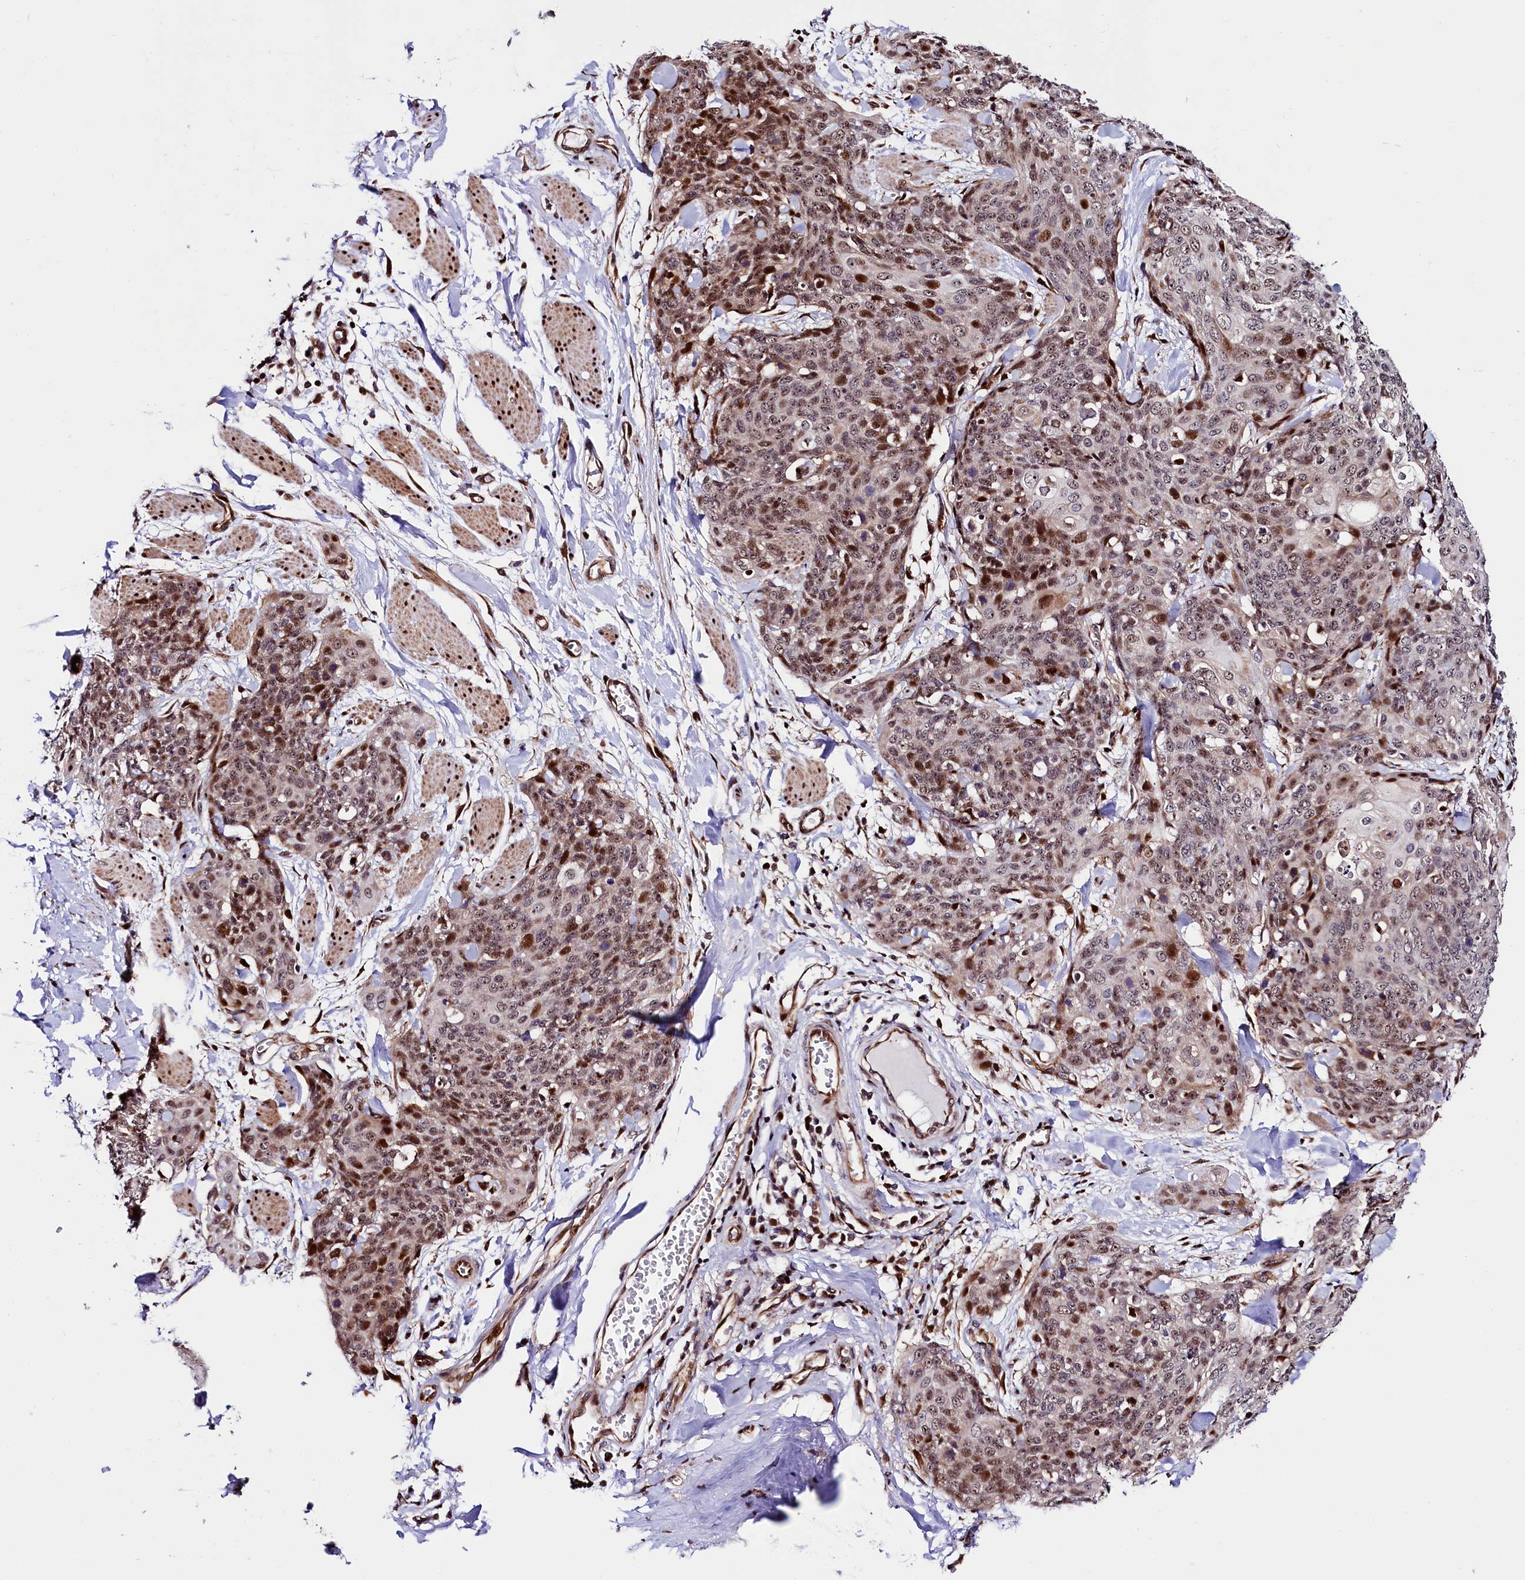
{"staining": {"intensity": "strong", "quantity": "<25%", "location": "nuclear"}, "tissue": "skin cancer", "cell_type": "Tumor cells", "image_type": "cancer", "snomed": [{"axis": "morphology", "description": "Squamous cell carcinoma, NOS"}, {"axis": "topography", "description": "Skin"}, {"axis": "topography", "description": "Vulva"}], "caption": "An image showing strong nuclear positivity in approximately <25% of tumor cells in skin squamous cell carcinoma, as visualized by brown immunohistochemical staining.", "gene": "TRMT112", "patient": {"sex": "female", "age": 85}}